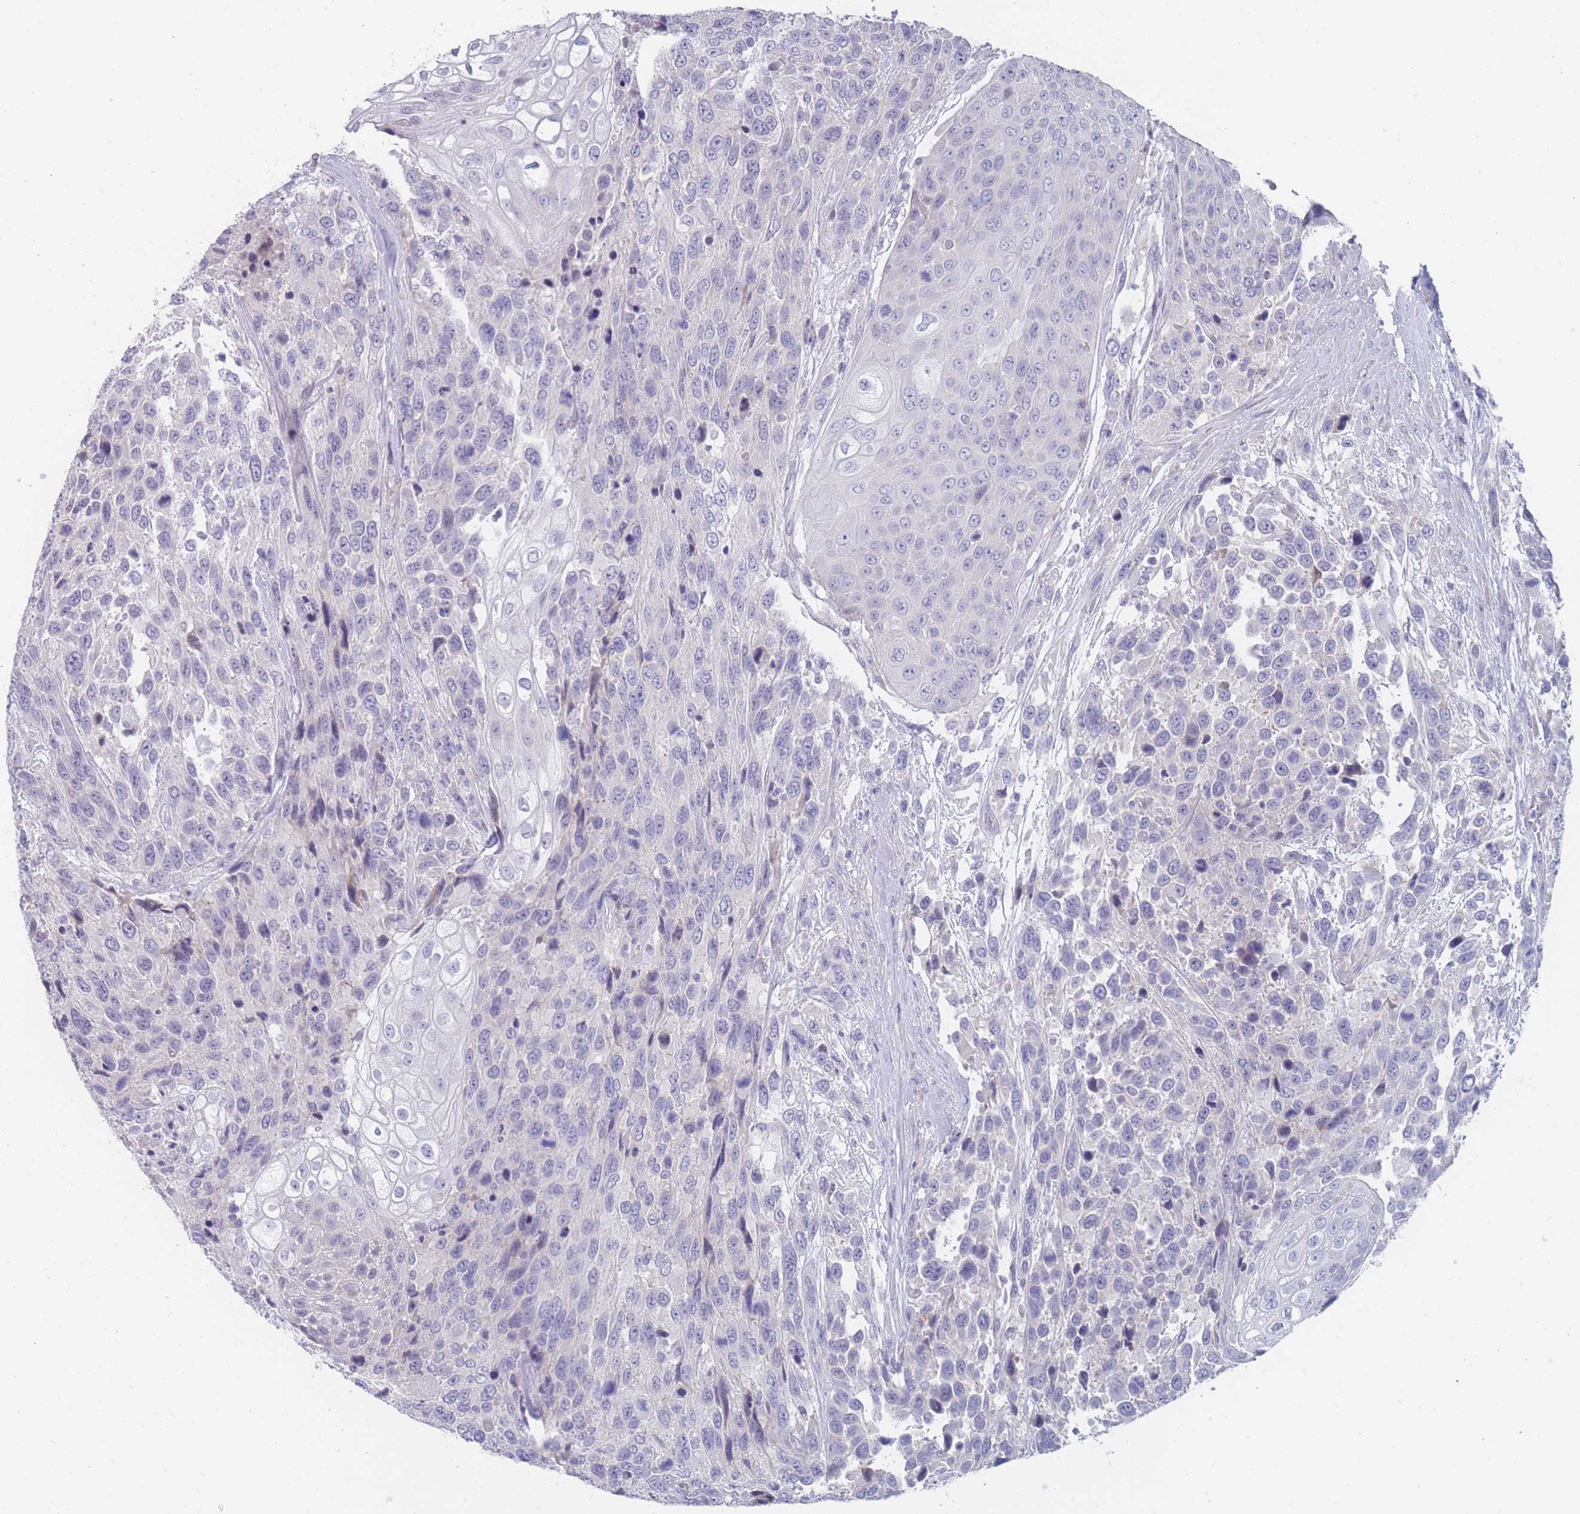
{"staining": {"intensity": "negative", "quantity": "none", "location": "none"}, "tissue": "urothelial cancer", "cell_type": "Tumor cells", "image_type": "cancer", "snomed": [{"axis": "morphology", "description": "Urothelial carcinoma, High grade"}, {"axis": "topography", "description": "Urinary bladder"}], "caption": "Immunohistochemistry of human urothelial cancer exhibits no staining in tumor cells. (Stains: DAB immunohistochemistry with hematoxylin counter stain, Microscopy: brightfield microscopy at high magnification).", "gene": "PIGU", "patient": {"sex": "female", "age": 70}}